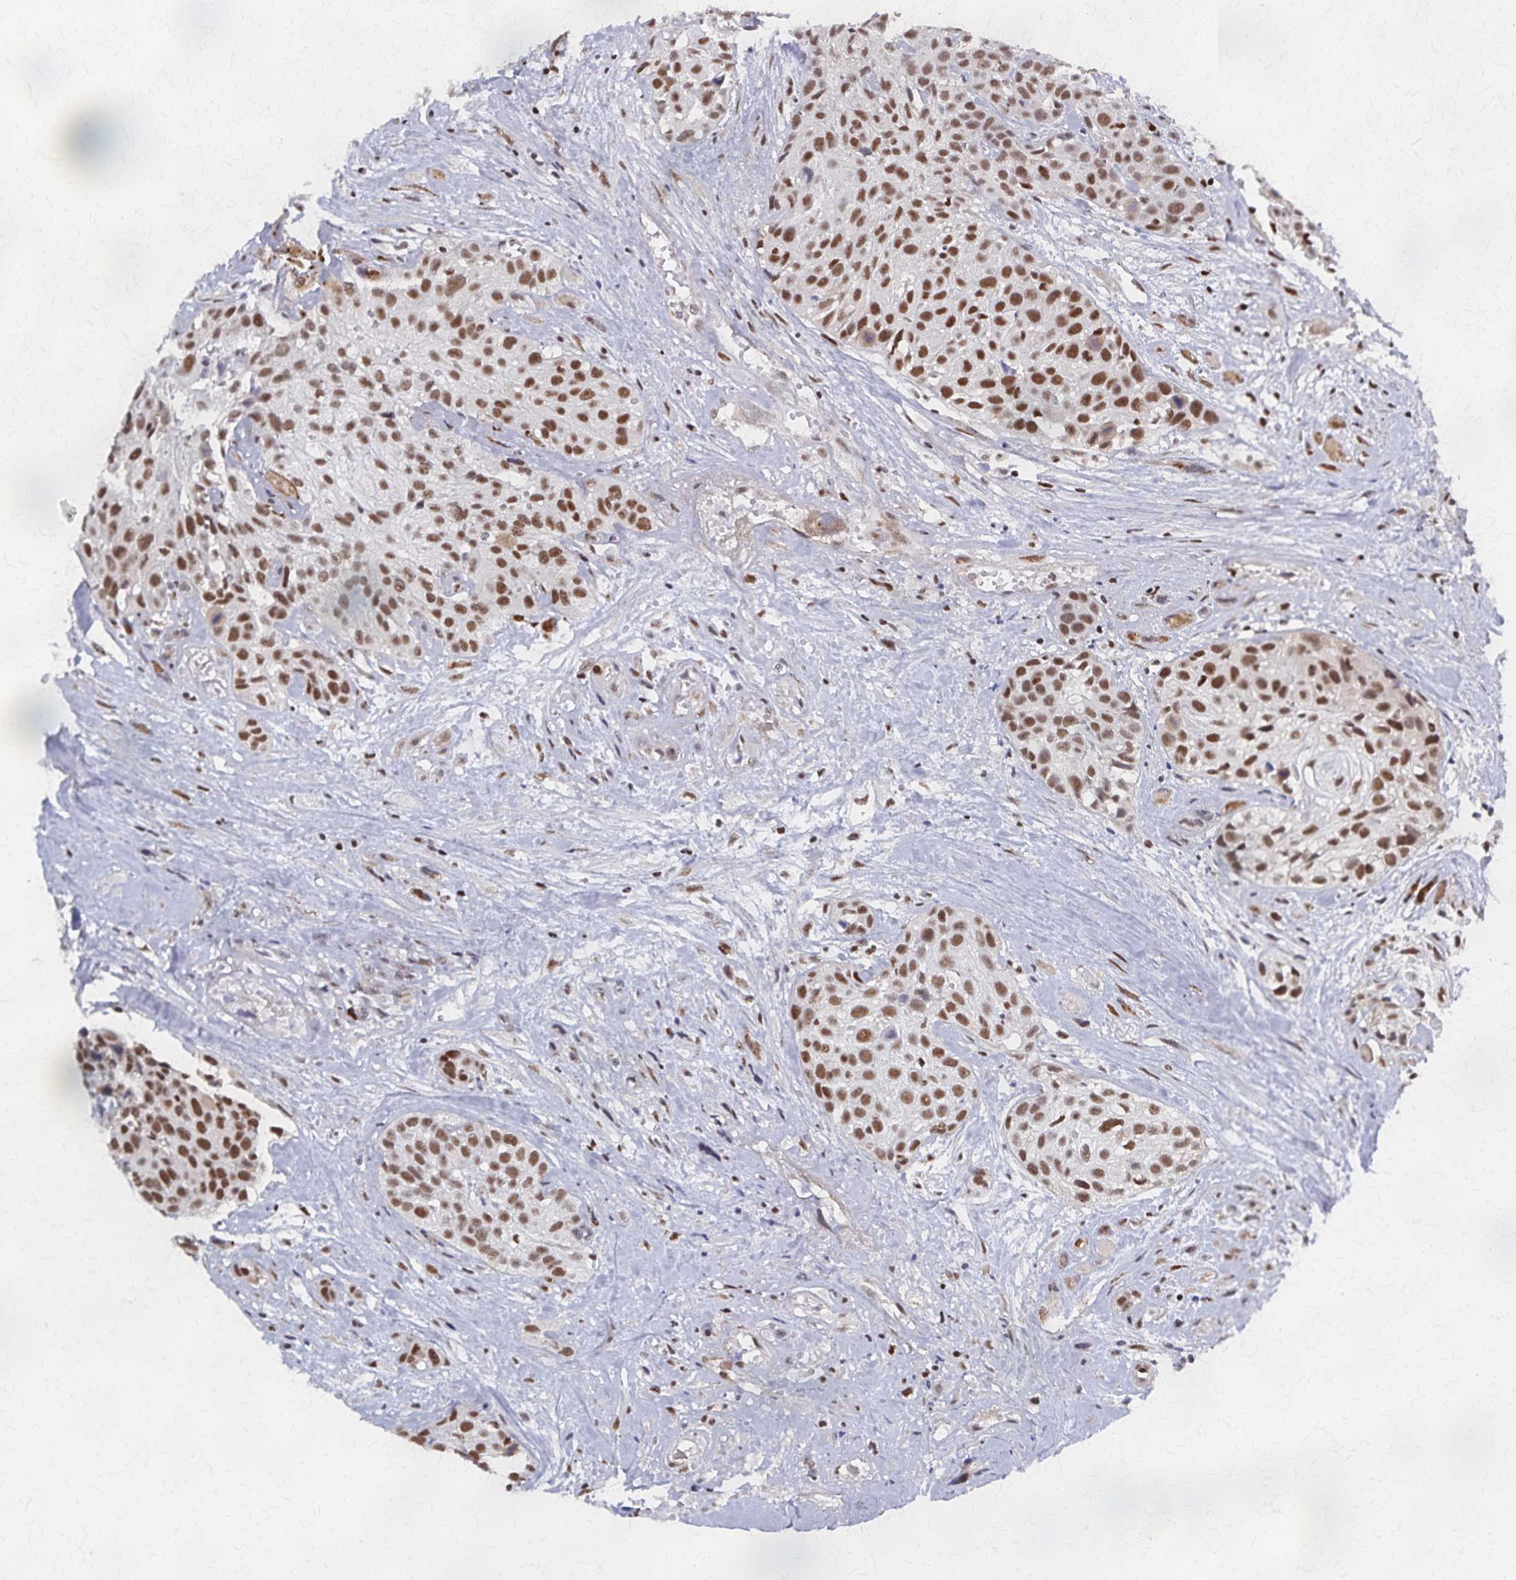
{"staining": {"intensity": "moderate", "quantity": ">75%", "location": "nuclear"}, "tissue": "head and neck cancer", "cell_type": "Tumor cells", "image_type": "cancer", "snomed": [{"axis": "morphology", "description": "Squamous cell carcinoma, NOS"}, {"axis": "topography", "description": "Head-Neck"}], "caption": "This photomicrograph displays IHC staining of human squamous cell carcinoma (head and neck), with medium moderate nuclear staining in approximately >75% of tumor cells.", "gene": "GTF2B", "patient": {"sex": "female", "age": 50}}